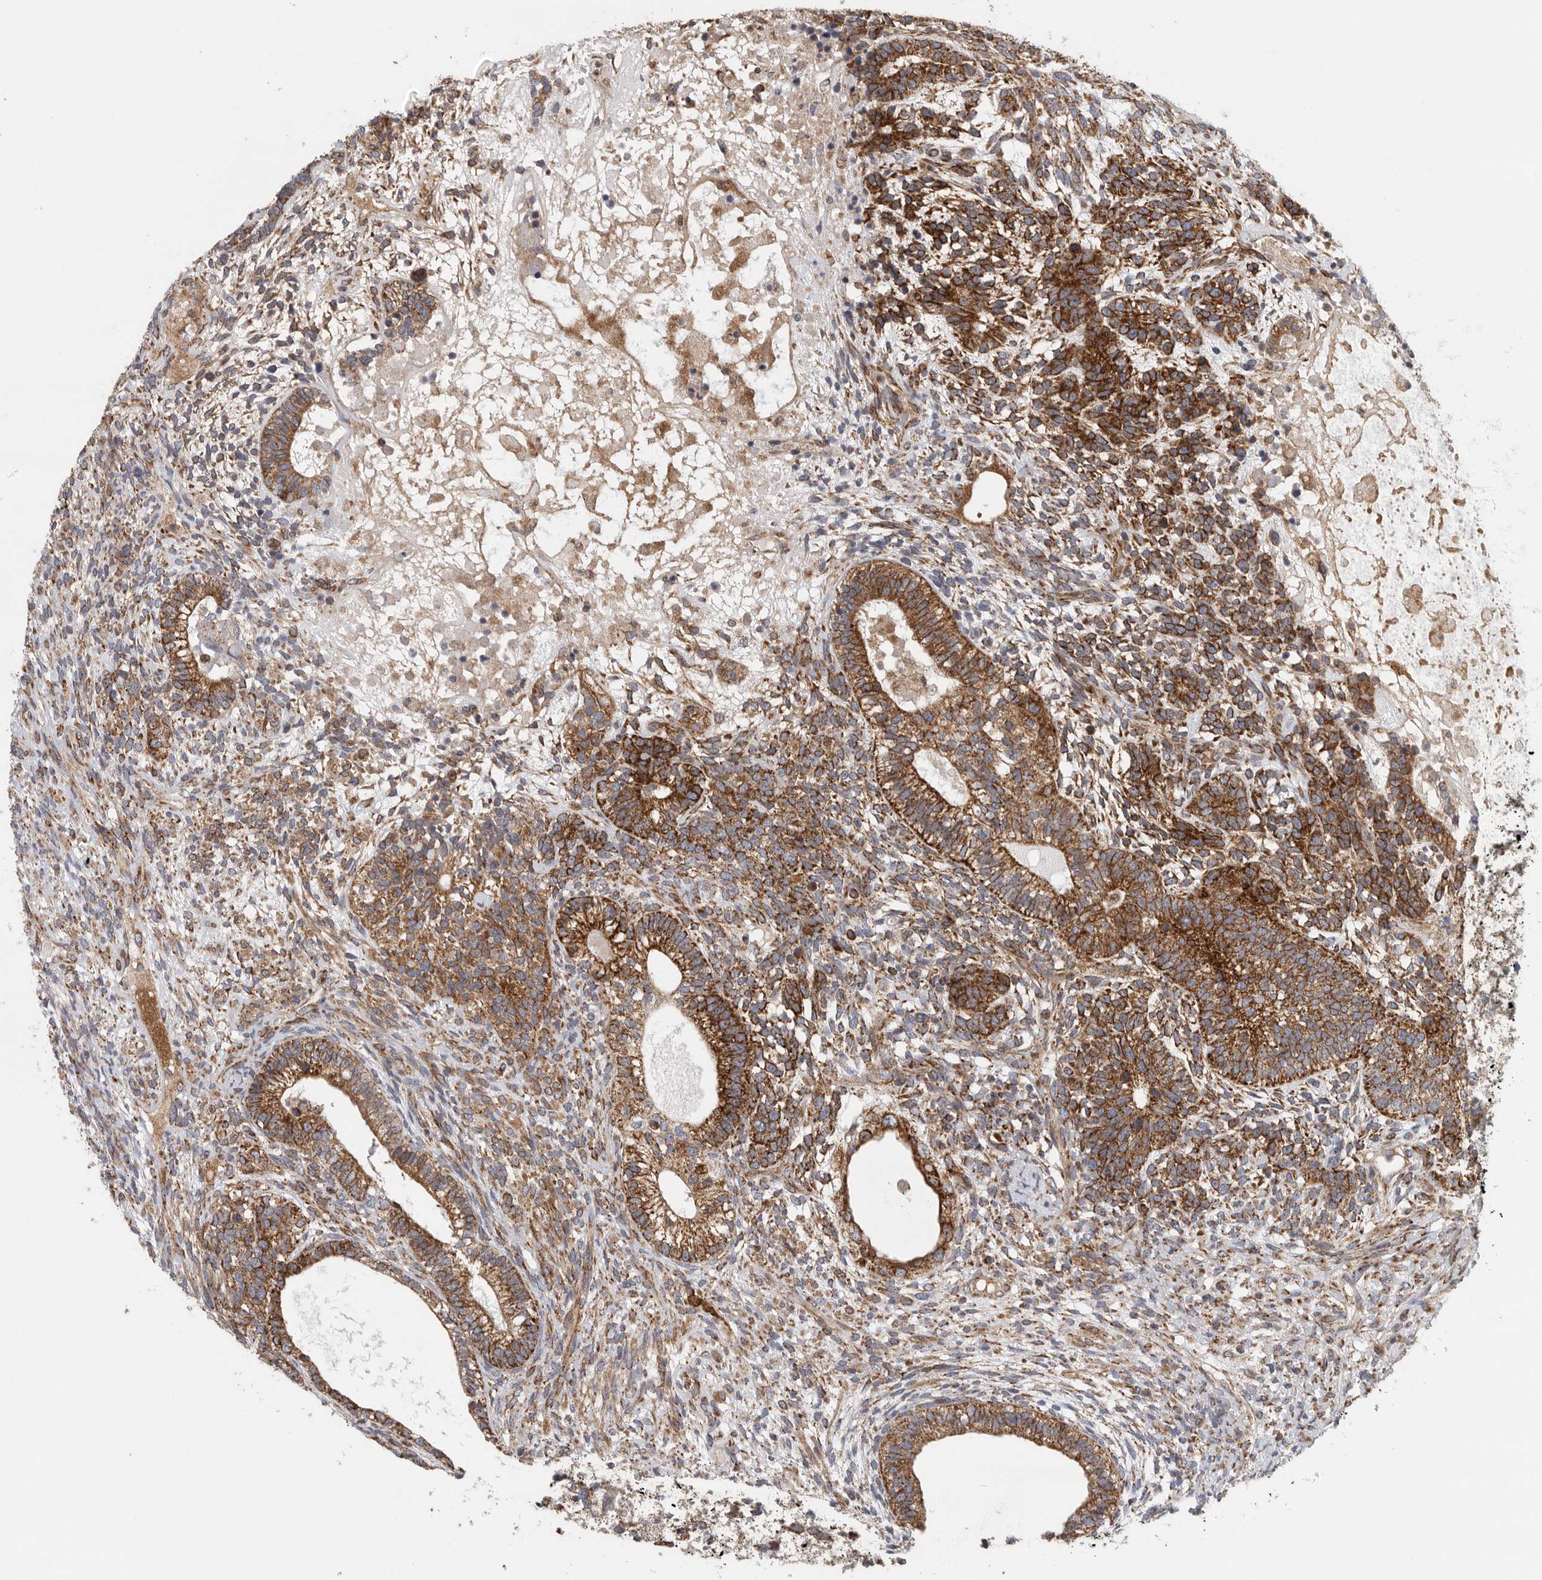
{"staining": {"intensity": "strong", "quantity": ">75%", "location": "cytoplasmic/membranous"}, "tissue": "testis cancer", "cell_type": "Tumor cells", "image_type": "cancer", "snomed": [{"axis": "morphology", "description": "Seminoma, NOS"}, {"axis": "morphology", "description": "Carcinoma, Embryonal, NOS"}, {"axis": "topography", "description": "Testis"}], "caption": "Tumor cells show high levels of strong cytoplasmic/membranous expression in approximately >75% of cells in human testis cancer (embryonal carcinoma).", "gene": "FKBP8", "patient": {"sex": "male", "age": 28}}